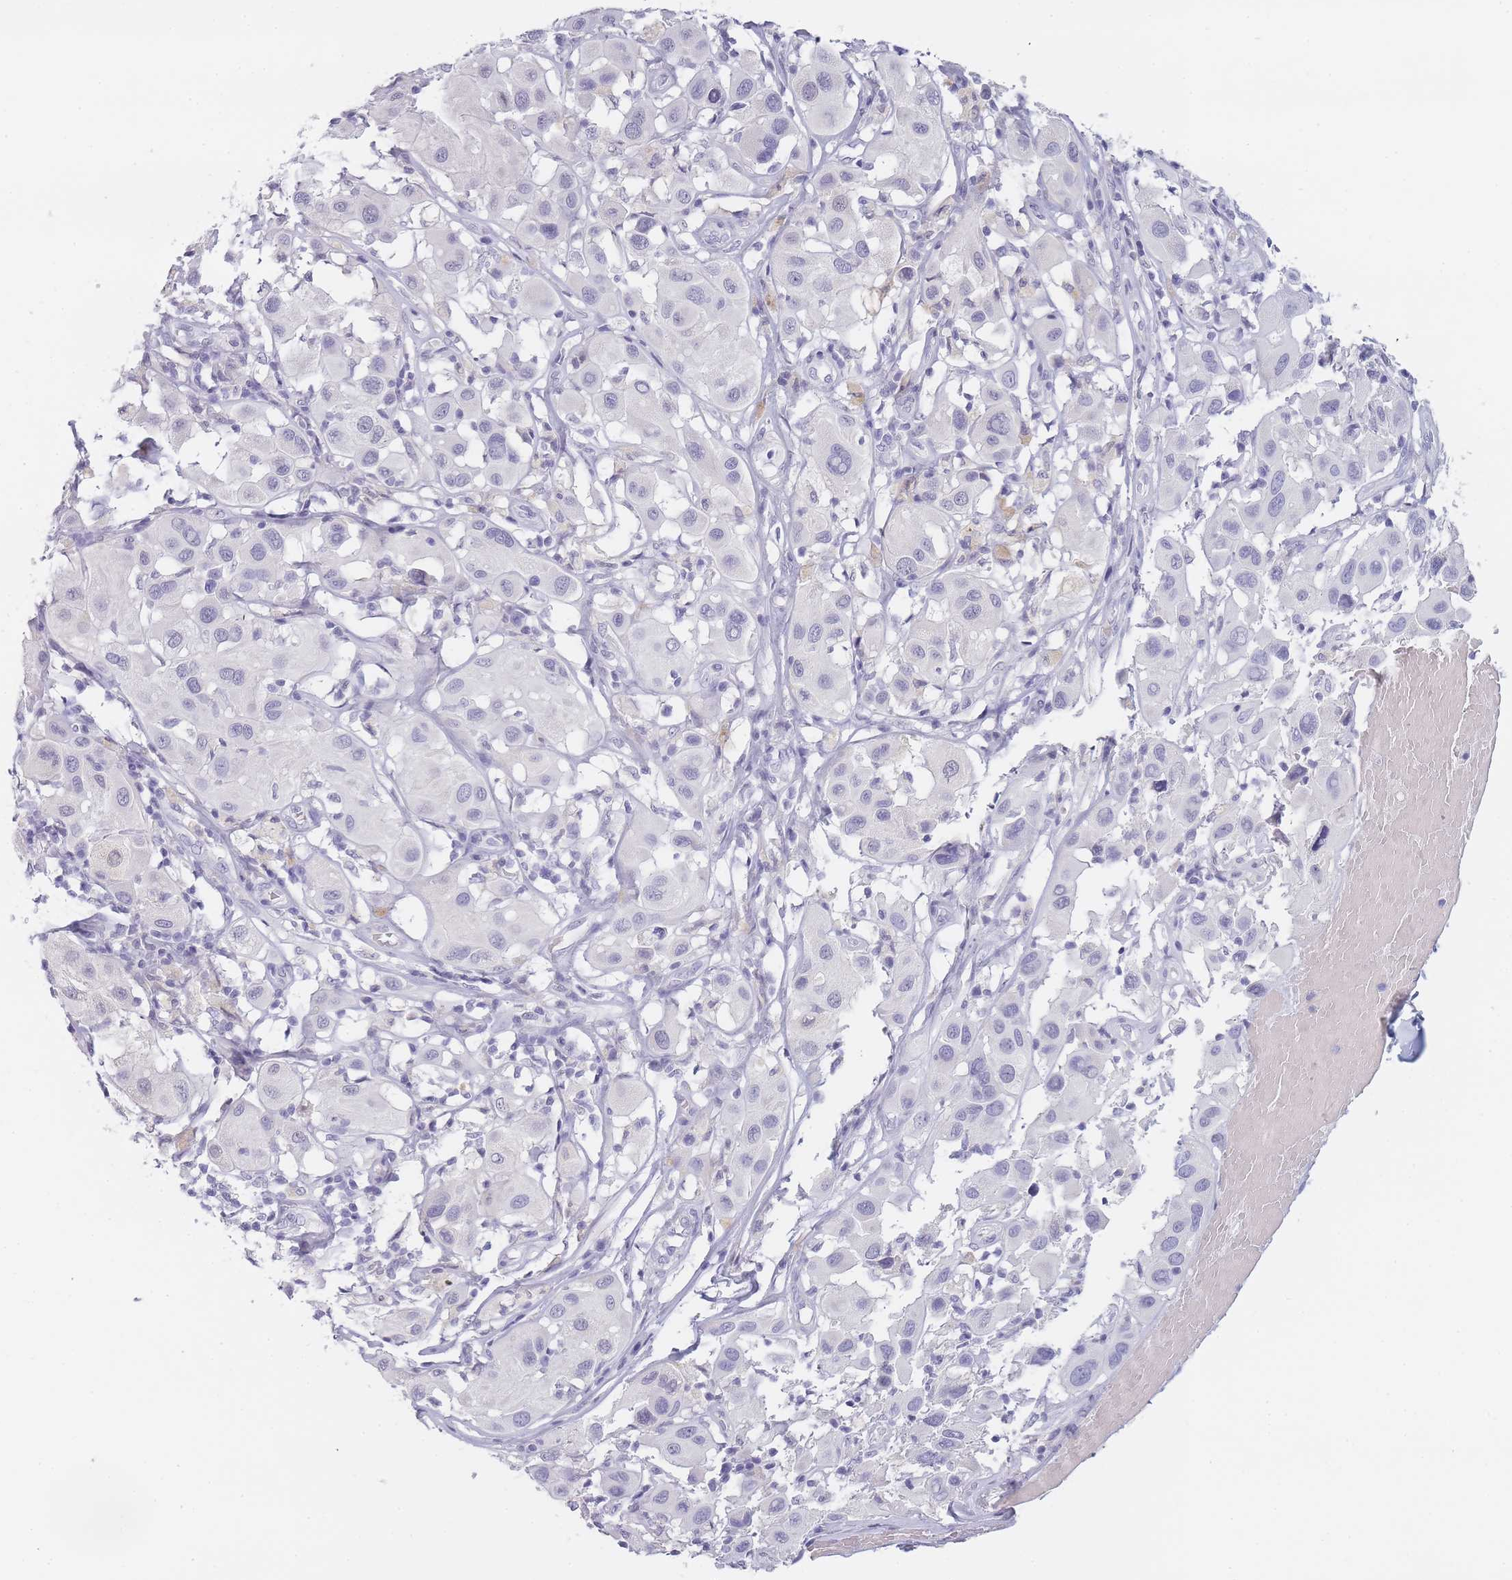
{"staining": {"intensity": "negative", "quantity": "none", "location": "none"}, "tissue": "melanoma", "cell_type": "Tumor cells", "image_type": "cancer", "snomed": [{"axis": "morphology", "description": "Malignant melanoma, Metastatic site"}, {"axis": "topography", "description": "Skin"}], "caption": "Tumor cells are negative for protein expression in human malignant melanoma (metastatic site).", "gene": "INS", "patient": {"sex": "male", "age": 41}}